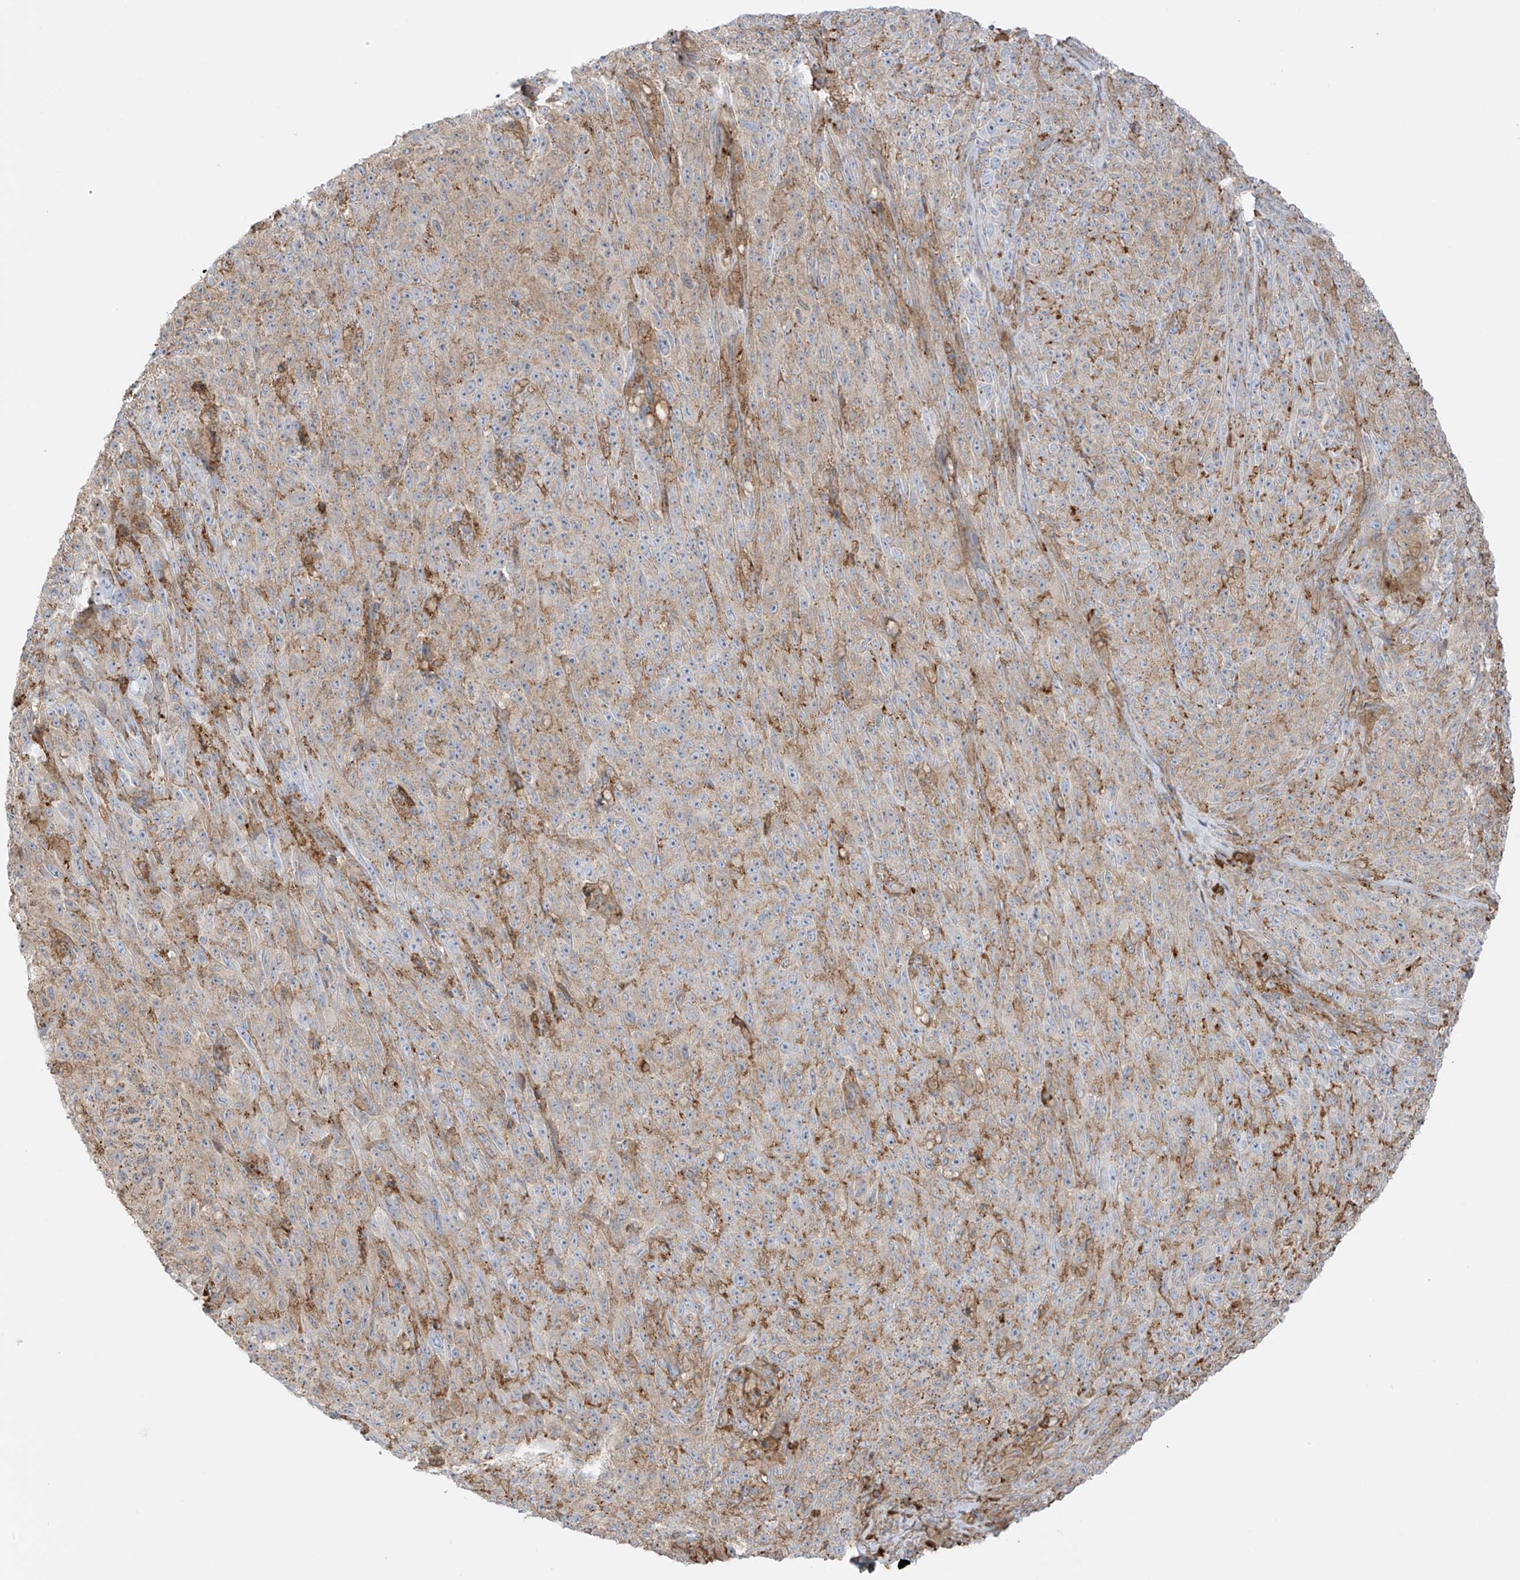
{"staining": {"intensity": "moderate", "quantity": ">75%", "location": "cytoplasmic/membranous"}, "tissue": "melanoma", "cell_type": "Tumor cells", "image_type": "cancer", "snomed": [{"axis": "morphology", "description": "Malignant melanoma, NOS"}, {"axis": "topography", "description": "Skin"}], "caption": "DAB (3,3'-diaminobenzidine) immunohistochemical staining of human malignant melanoma exhibits moderate cytoplasmic/membranous protein positivity in about >75% of tumor cells.", "gene": "XKR3", "patient": {"sex": "female", "age": 82}}